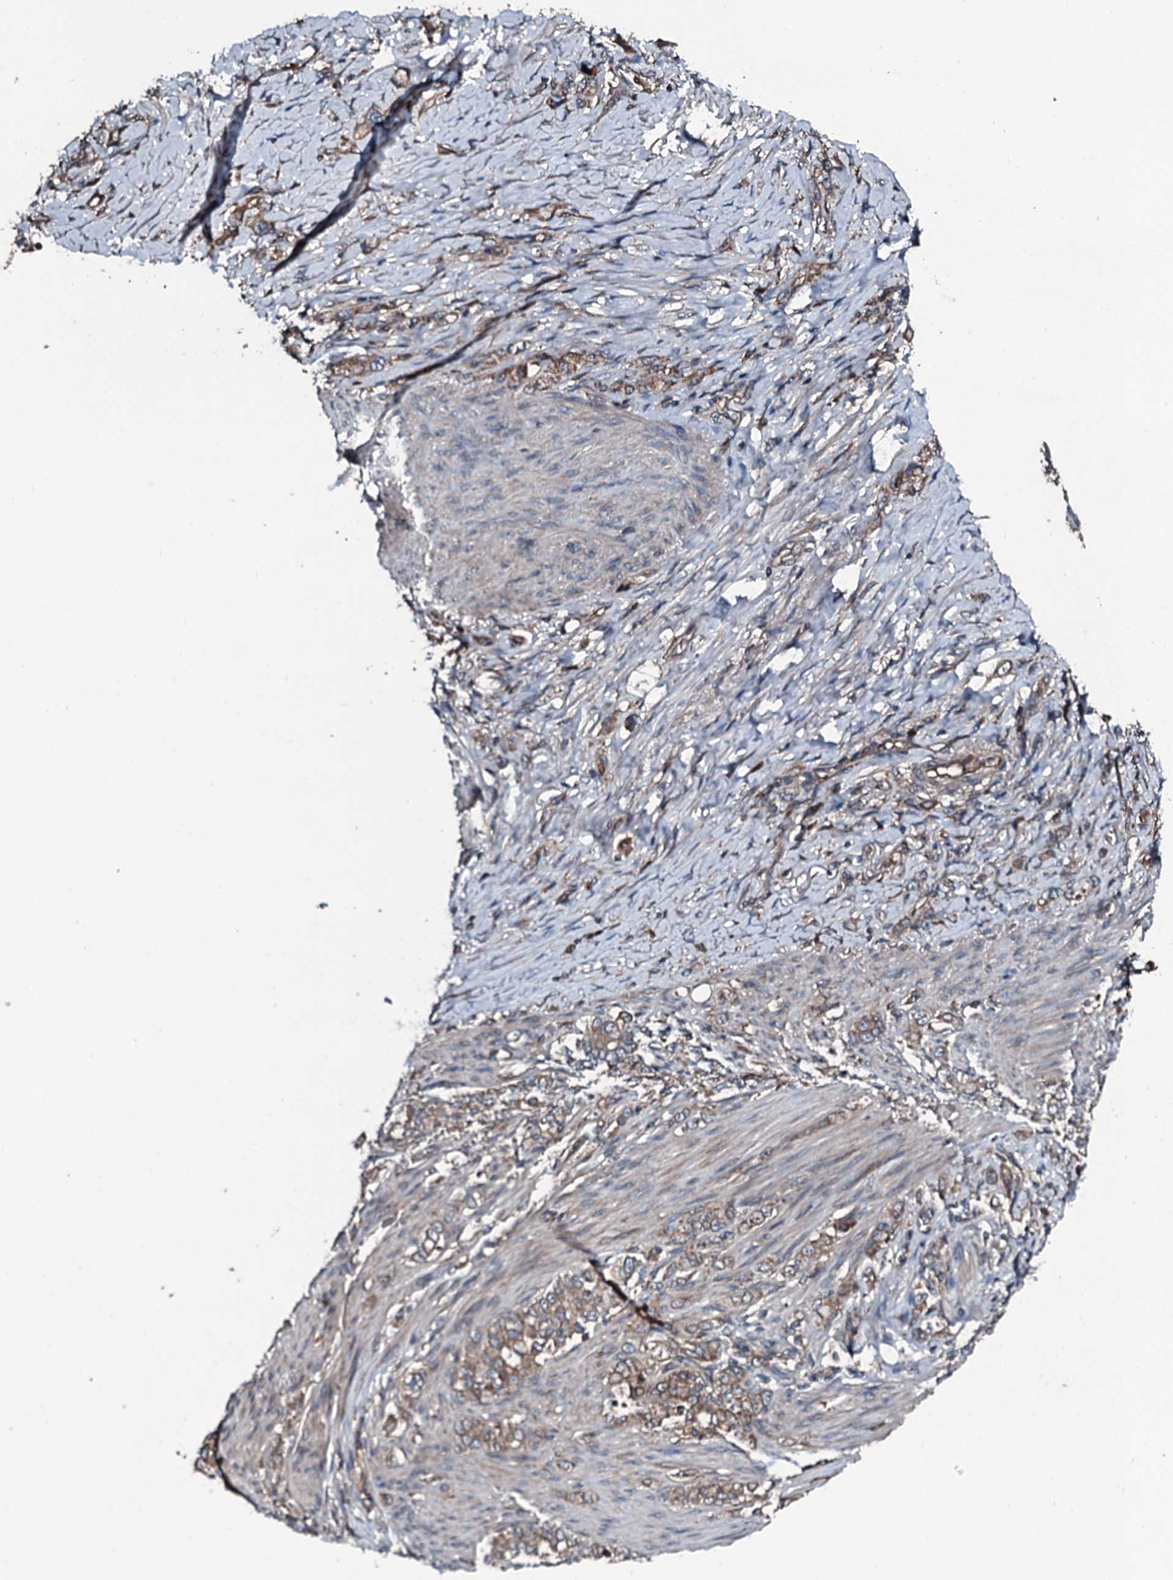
{"staining": {"intensity": "moderate", "quantity": ">75%", "location": "cytoplasmic/membranous"}, "tissue": "stomach cancer", "cell_type": "Tumor cells", "image_type": "cancer", "snomed": [{"axis": "morphology", "description": "Adenocarcinoma, NOS"}, {"axis": "topography", "description": "Stomach"}], "caption": "High-magnification brightfield microscopy of adenocarcinoma (stomach) stained with DAB (3,3'-diaminobenzidine) (brown) and counterstained with hematoxylin (blue). tumor cells exhibit moderate cytoplasmic/membranous expression is identified in approximately>75% of cells. (brown staining indicates protein expression, while blue staining denotes nuclei).", "gene": "AARS1", "patient": {"sex": "female", "age": 79}}